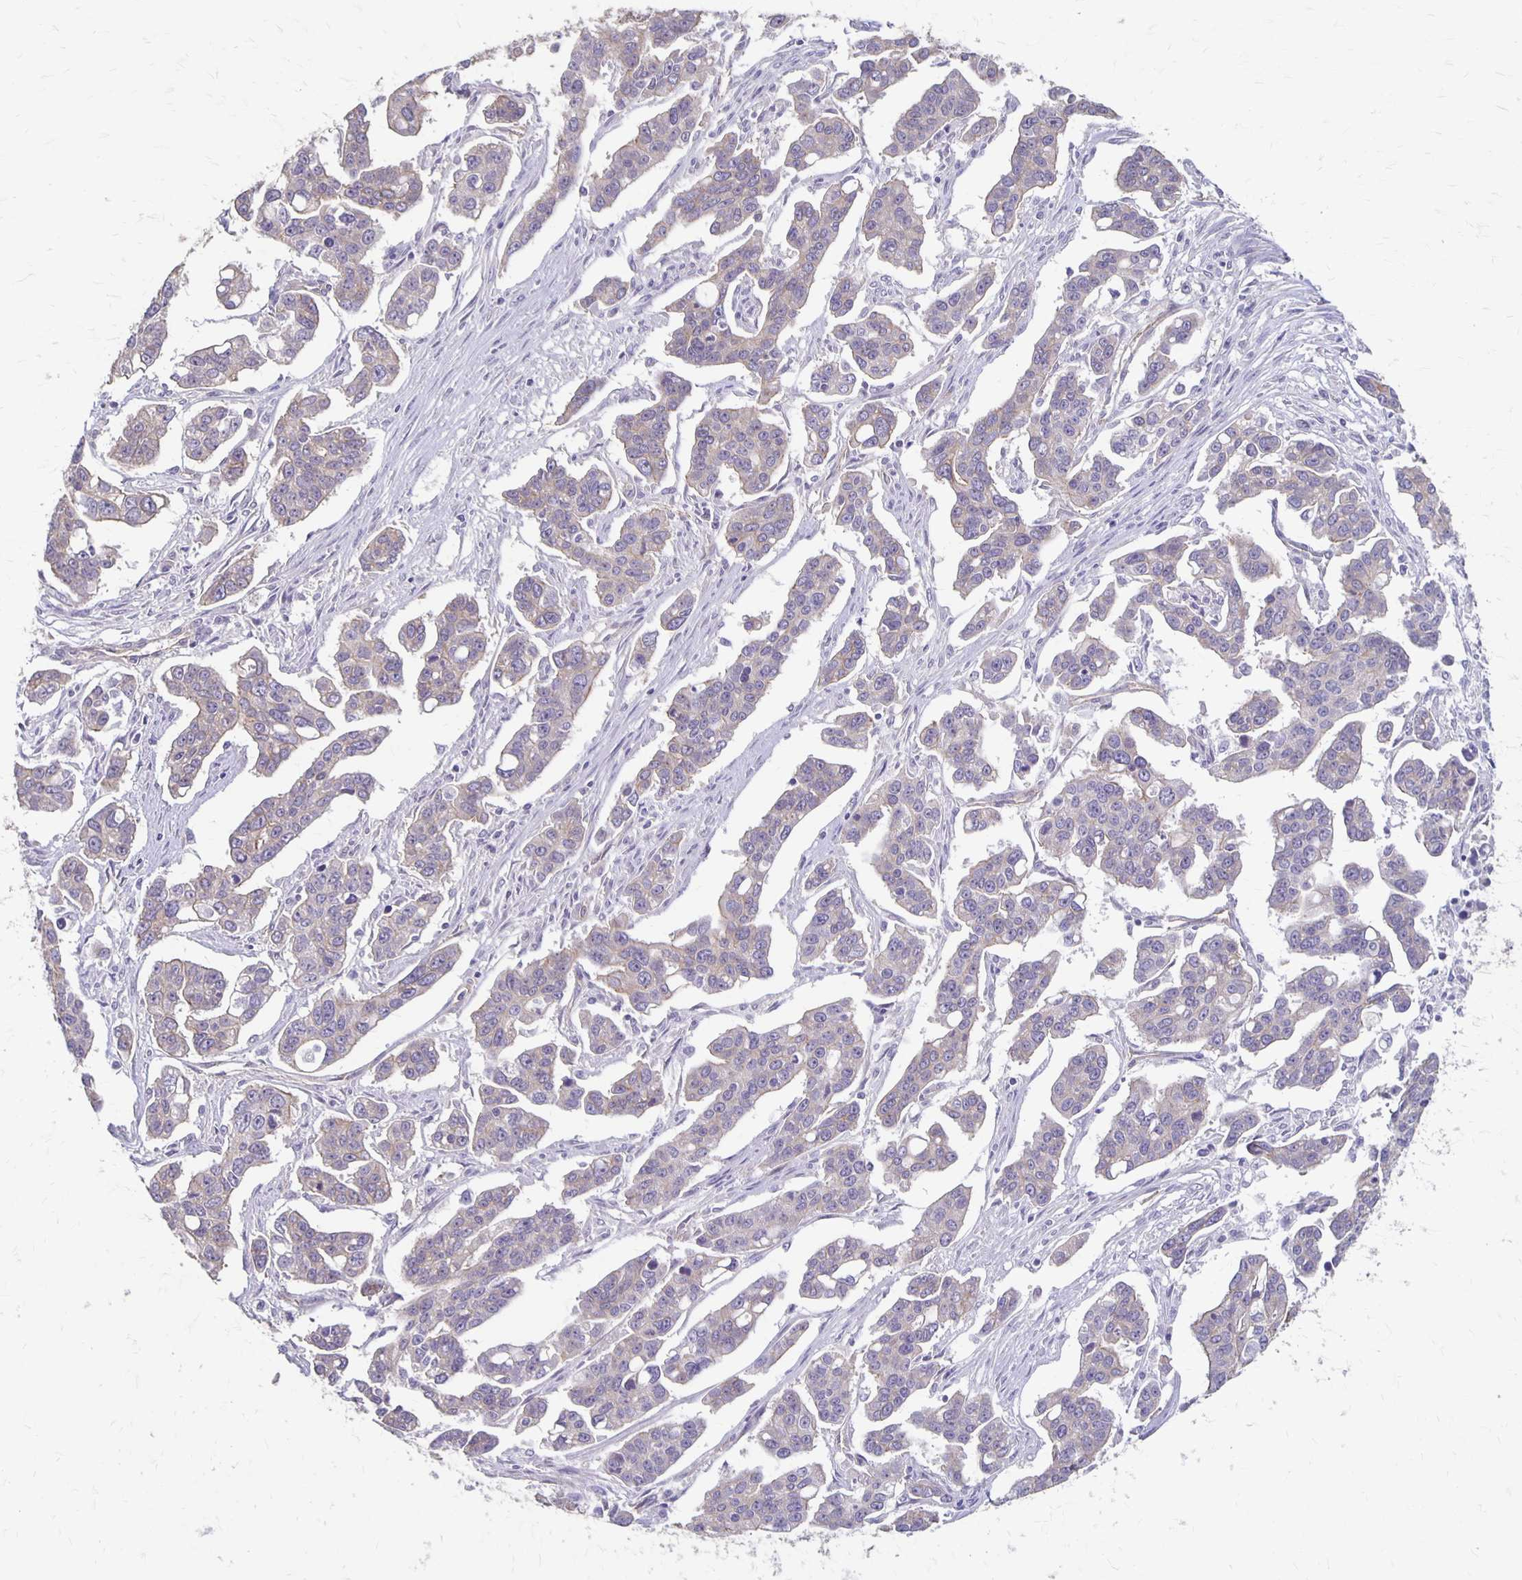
{"staining": {"intensity": "weak", "quantity": "<25%", "location": "cytoplasmic/membranous"}, "tissue": "ovarian cancer", "cell_type": "Tumor cells", "image_type": "cancer", "snomed": [{"axis": "morphology", "description": "Carcinoma, endometroid"}, {"axis": "topography", "description": "Ovary"}], "caption": "Tumor cells show no significant staining in ovarian cancer (endometroid carcinoma).", "gene": "PPP1R3E", "patient": {"sex": "female", "age": 78}}